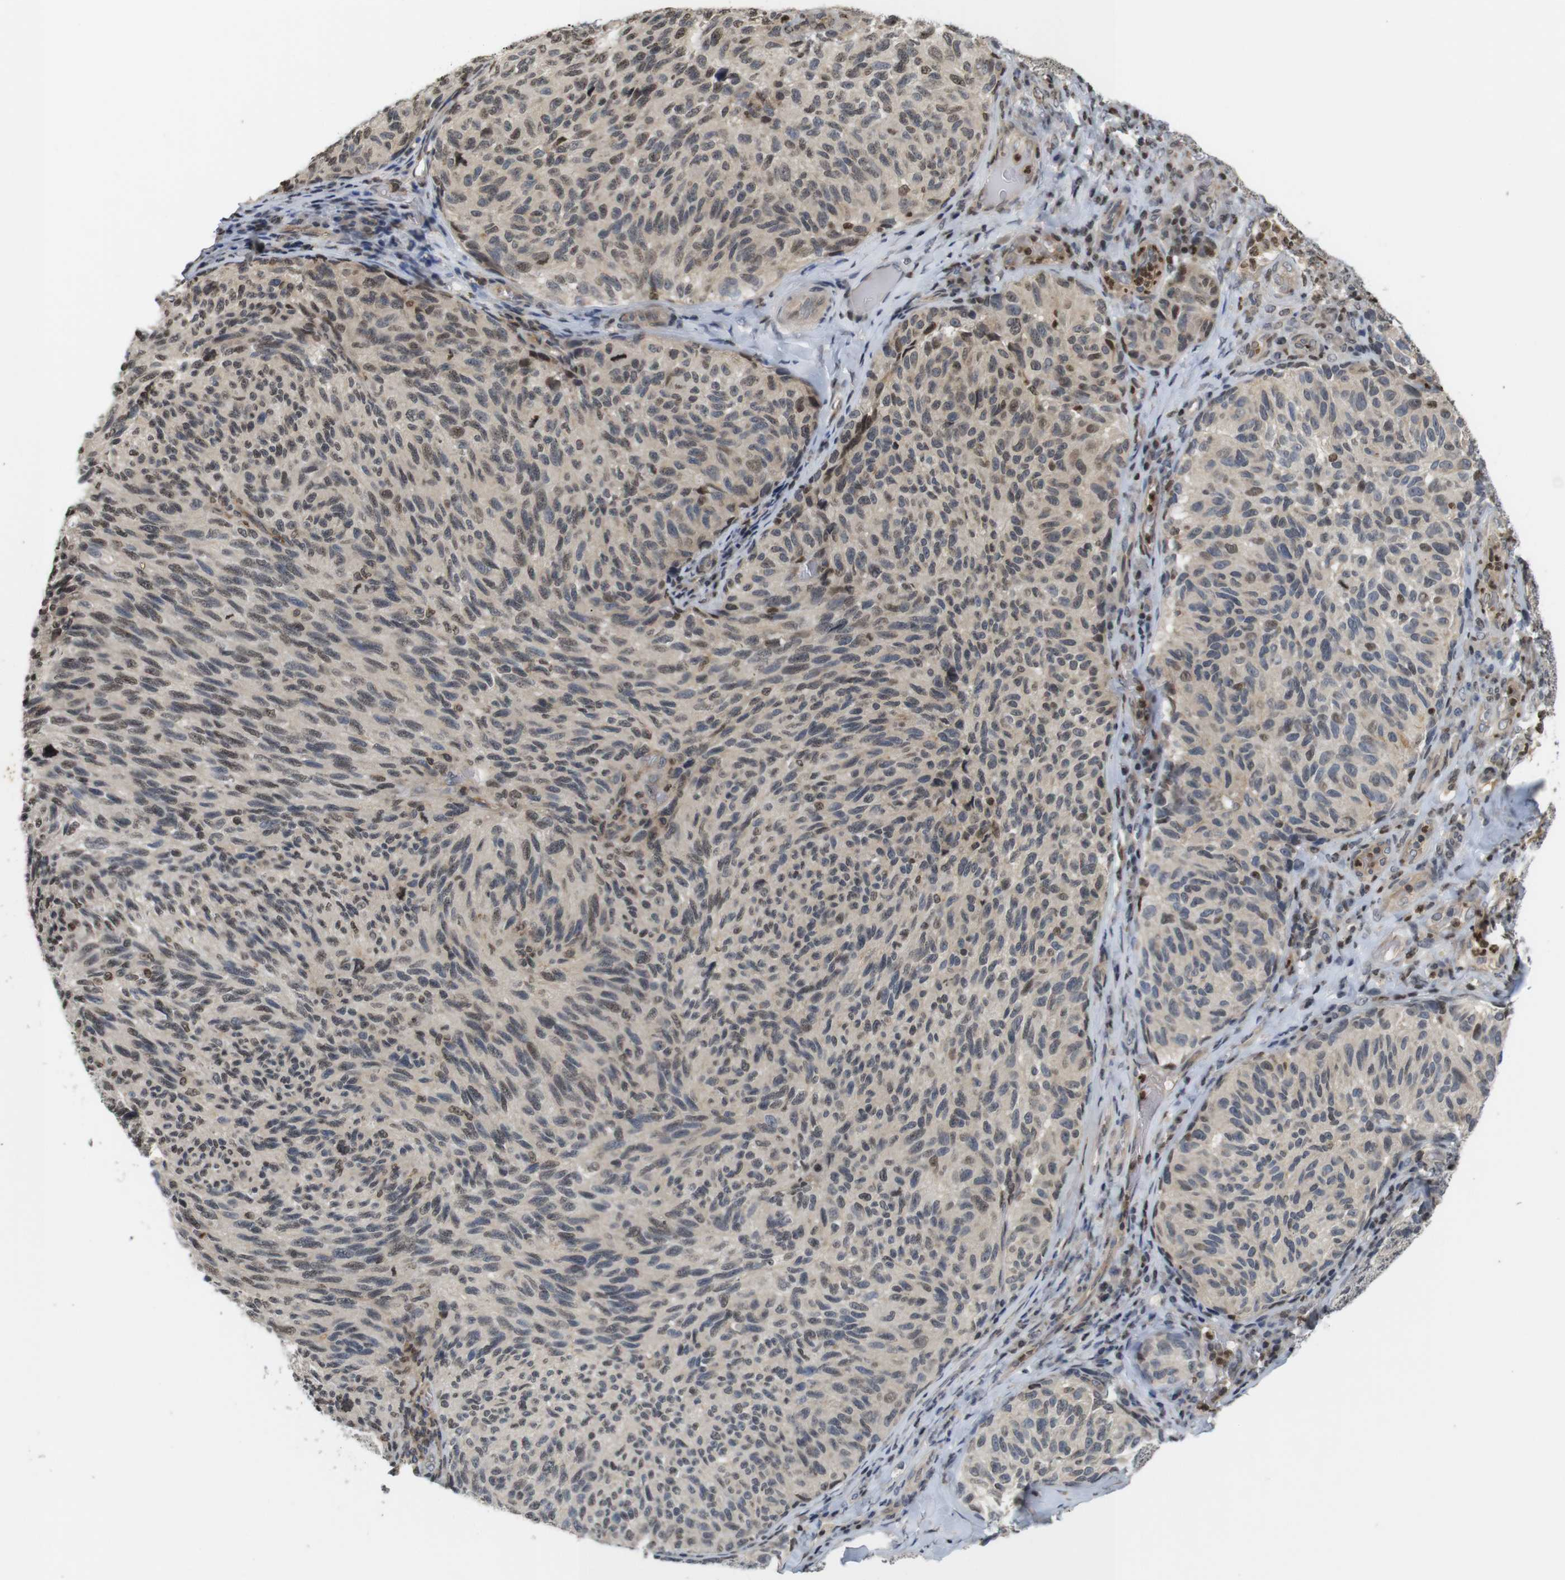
{"staining": {"intensity": "weak", "quantity": "25%-75%", "location": "nuclear"}, "tissue": "melanoma", "cell_type": "Tumor cells", "image_type": "cancer", "snomed": [{"axis": "morphology", "description": "Malignant melanoma, NOS"}, {"axis": "topography", "description": "Skin"}], "caption": "Melanoma stained for a protein demonstrates weak nuclear positivity in tumor cells.", "gene": "MBD1", "patient": {"sex": "female", "age": 73}}